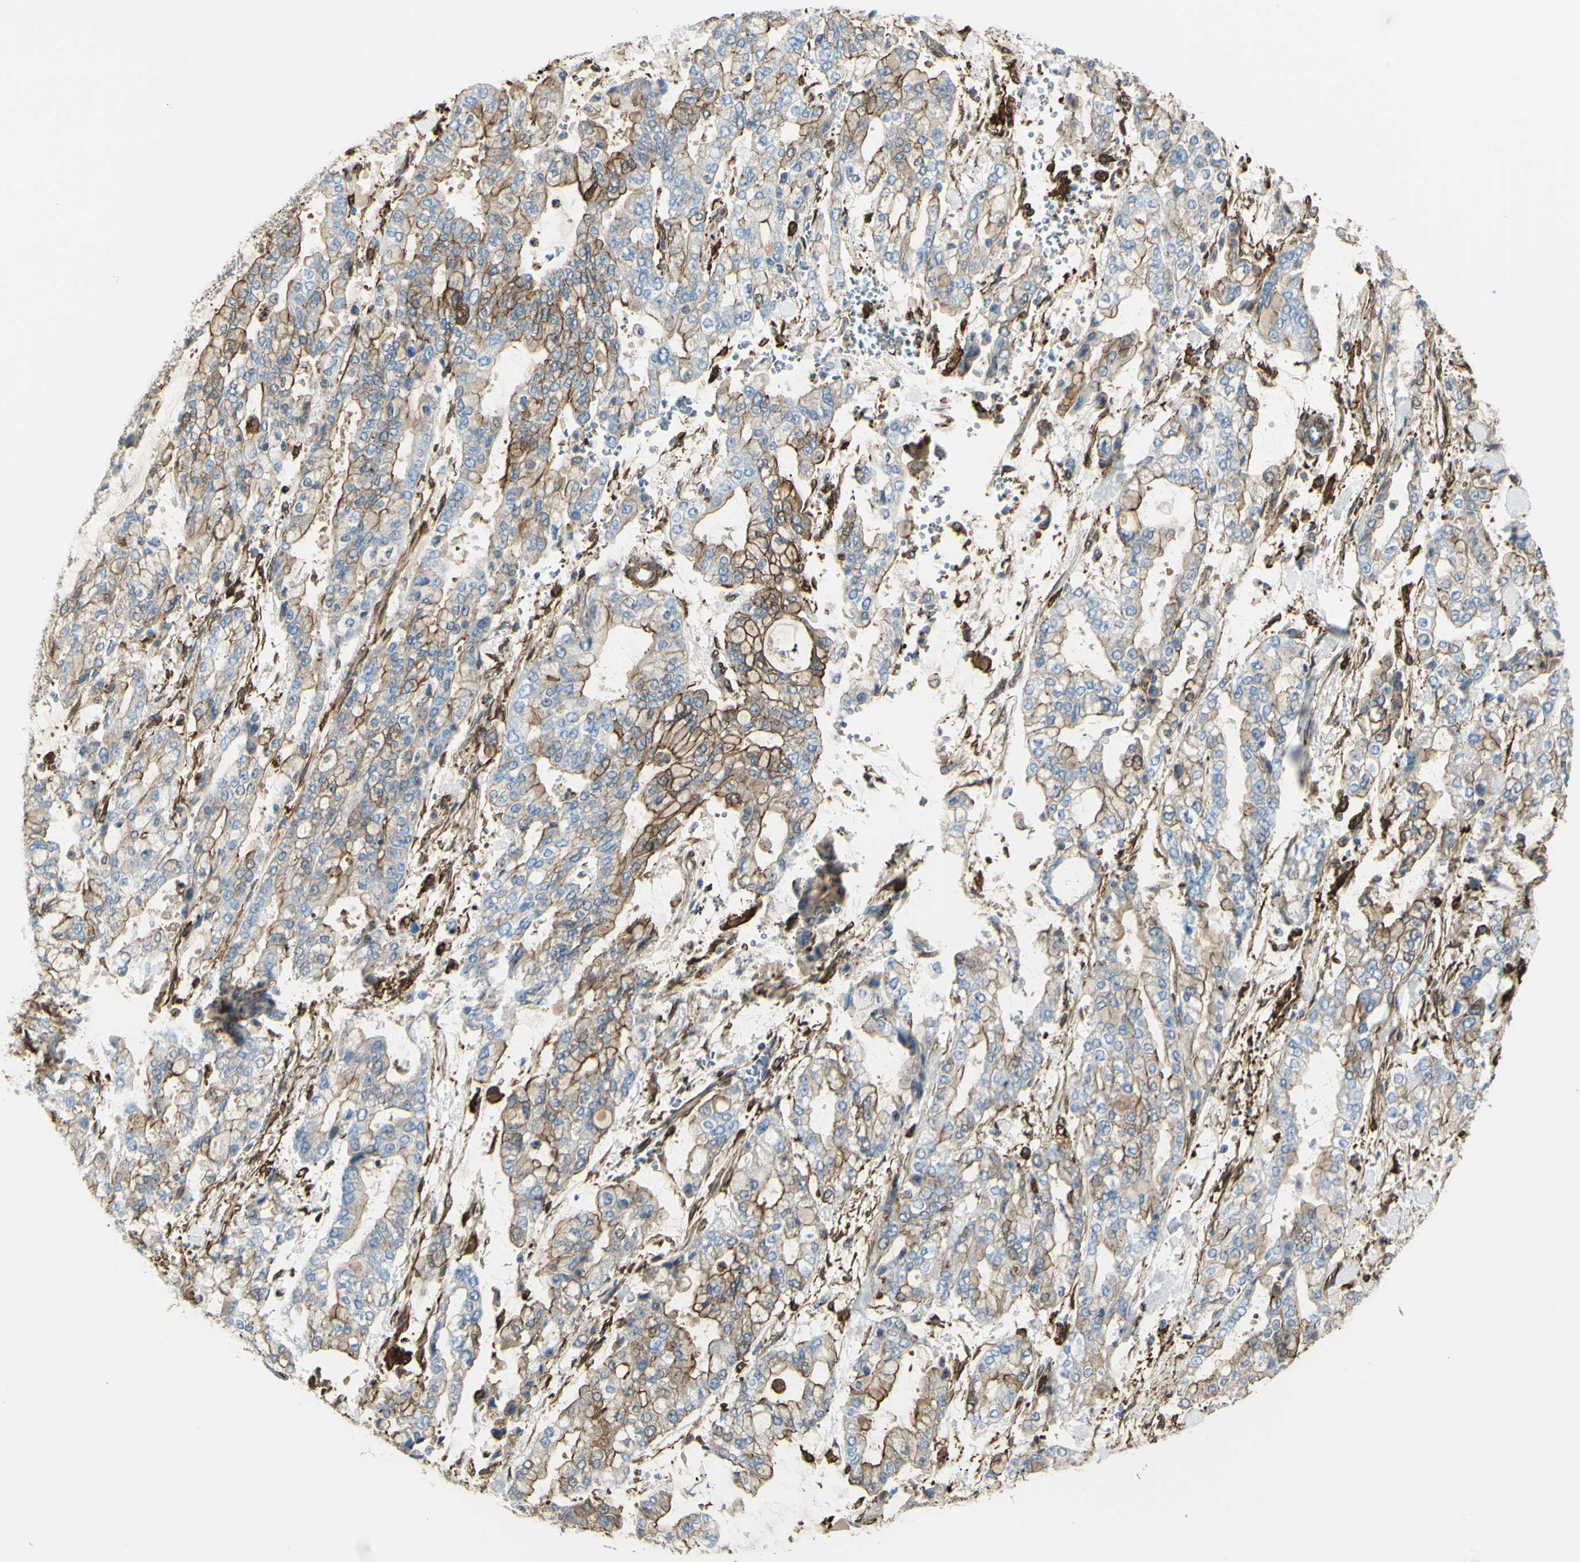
{"staining": {"intensity": "moderate", "quantity": "<25%", "location": "cytoplasmic/membranous"}, "tissue": "stomach cancer", "cell_type": "Tumor cells", "image_type": "cancer", "snomed": [{"axis": "morphology", "description": "Normal tissue, NOS"}, {"axis": "morphology", "description": "Adenocarcinoma, NOS"}, {"axis": "topography", "description": "Stomach, upper"}, {"axis": "topography", "description": "Stomach"}], "caption": "This micrograph exhibits immunohistochemistry (IHC) staining of stomach adenocarcinoma, with low moderate cytoplasmic/membranous expression in about <25% of tumor cells.", "gene": "GSN", "patient": {"sex": "male", "age": 76}}